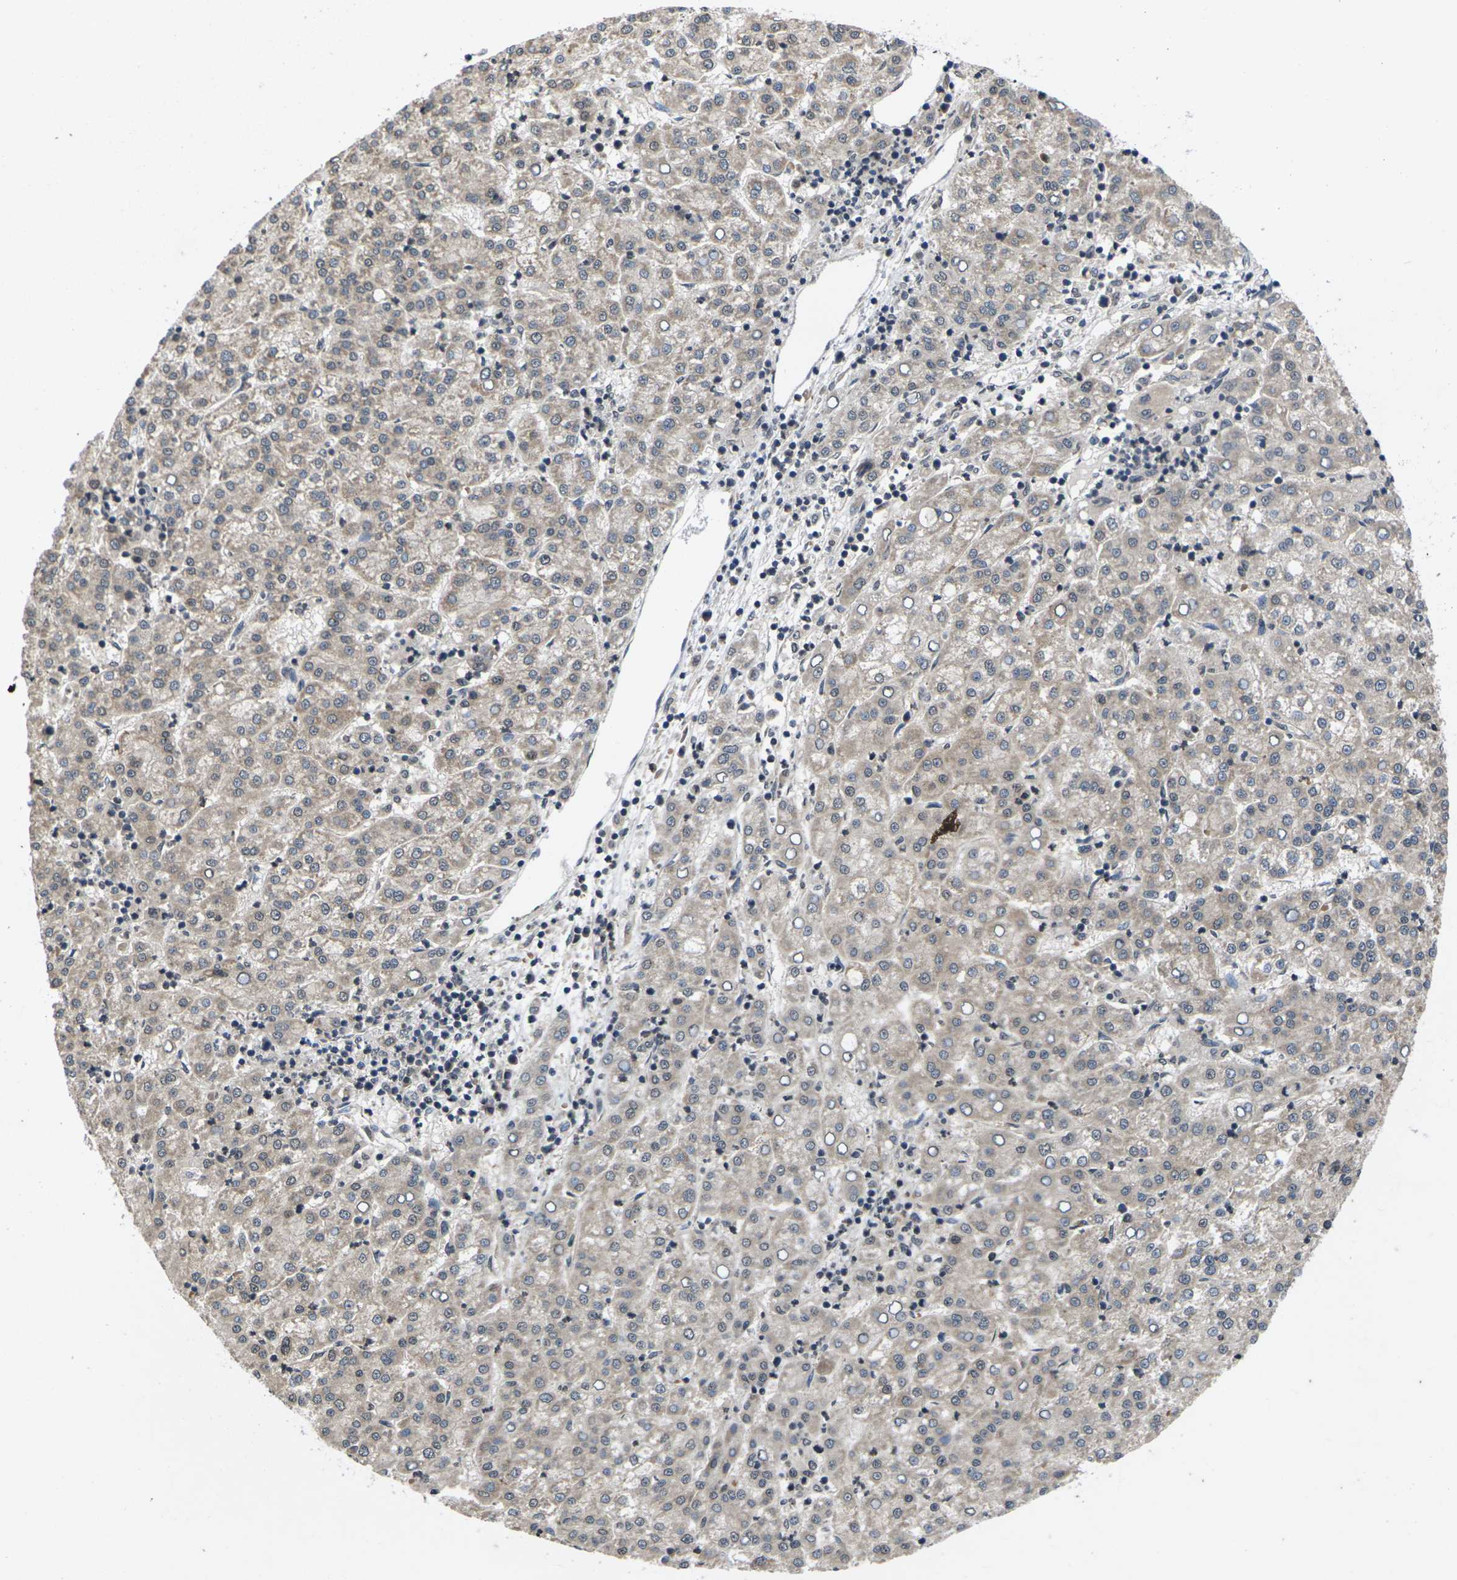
{"staining": {"intensity": "weak", "quantity": ">75%", "location": "cytoplasmic/membranous"}, "tissue": "liver cancer", "cell_type": "Tumor cells", "image_type": "cancer", "snomed": [{"axis": "morphology", "description": "Carcinoma, Hepatocellular, NOS"}, {"axis": "topography", "description": "Liver"}], "caption": "IHC histopathology image of human liver cancer stained for a protein (brown), which reveals low levels of weak cytoplasmic/membranous positivity in about >75% of tumor cells.", "gene": "DKK2", "patient": {"sex": "female", "age": 58}}